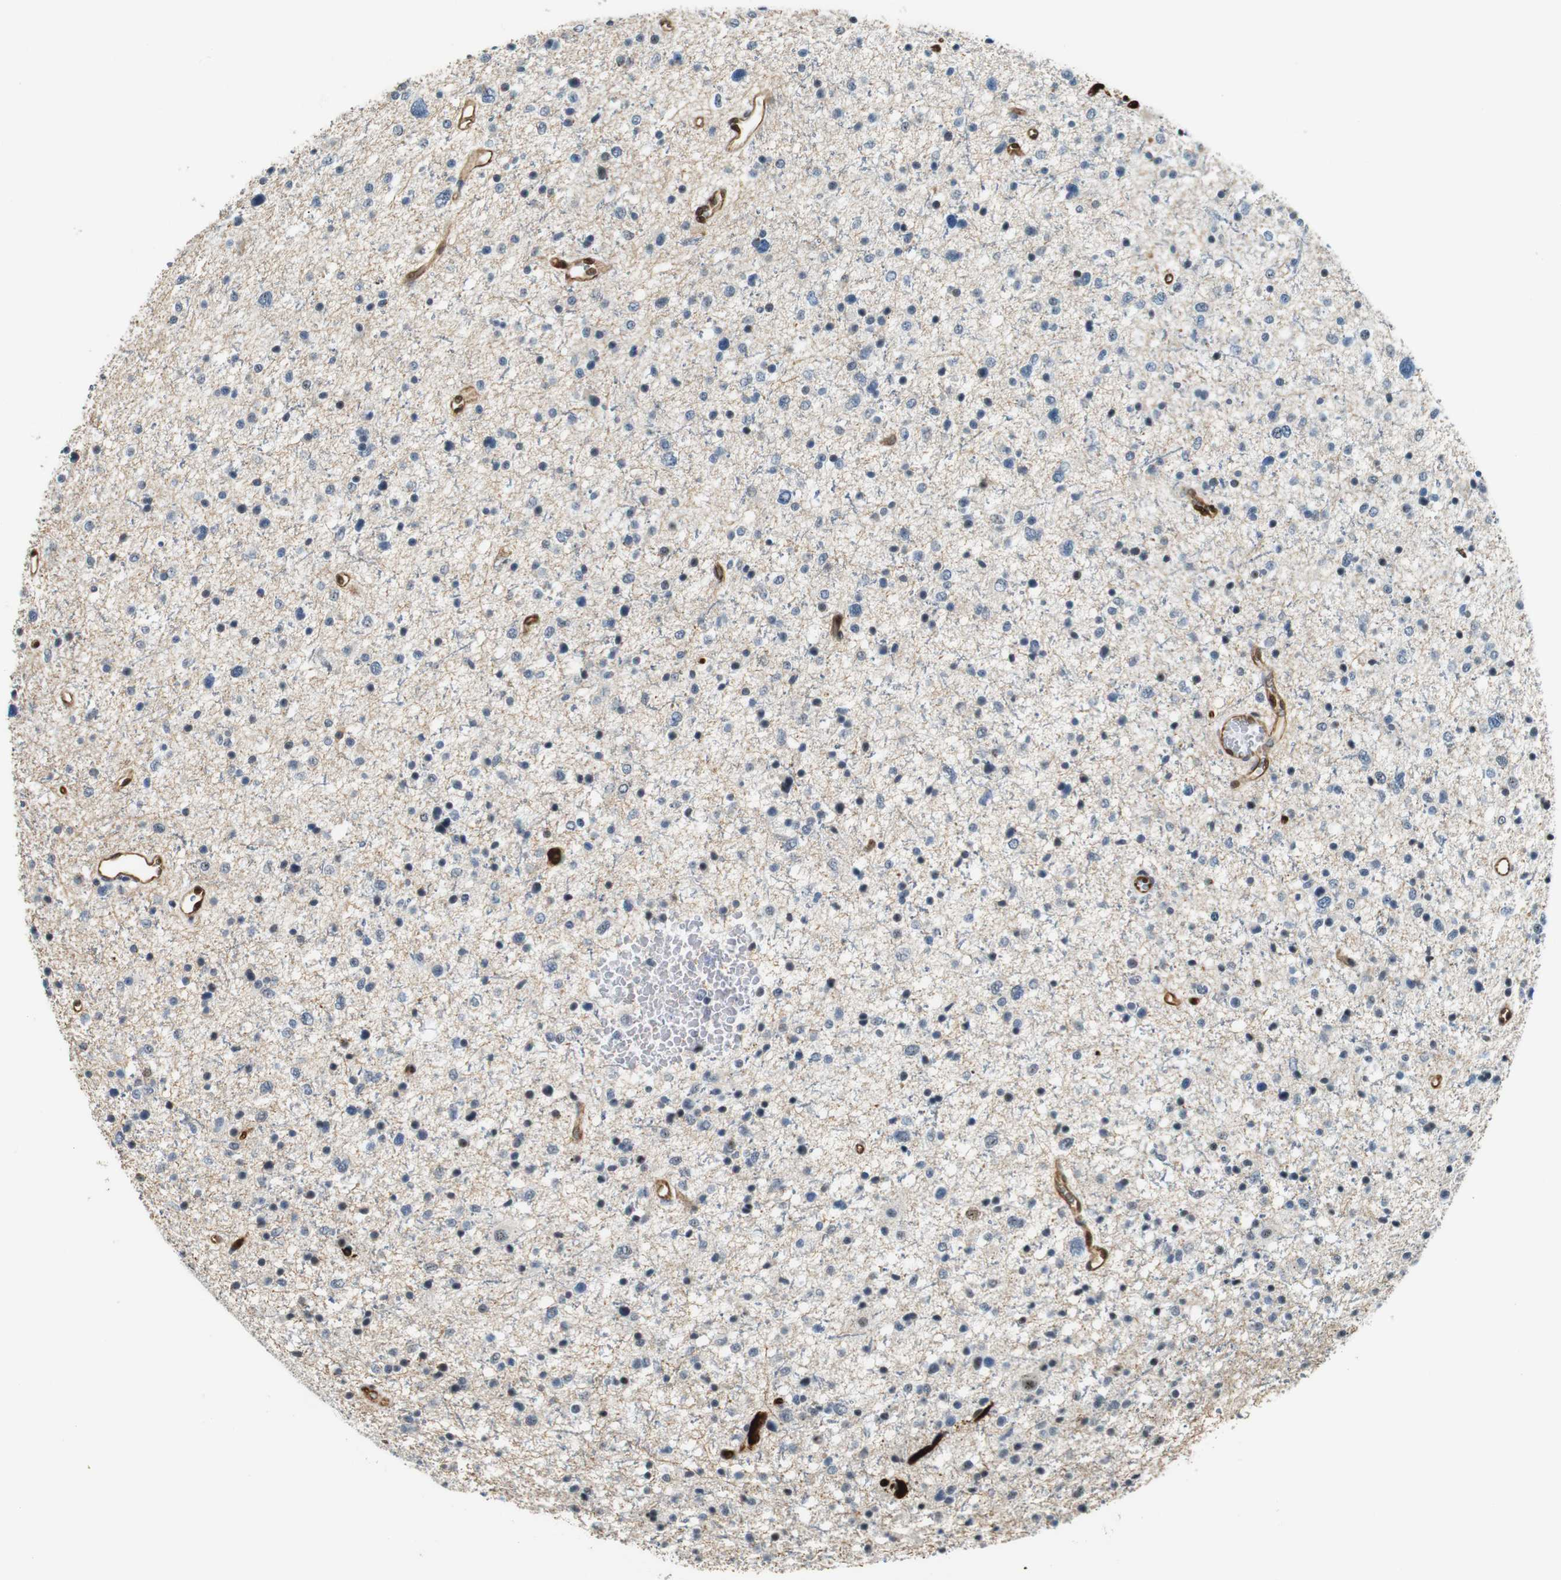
{"staining": {"intensity": "negative", "quantity": "none", "location": "none"}, "tissue": "glioma", "cell_type": "Tumor cells", "image_type": "cancer", "snomed": [{"axis": "morphology", "description": "Glioma, malignant, Low grade"}, {"axis": "topography", "description": "Brain"}], "caption": "Immunohistochemistry (IHC) photomicrograph of neoplastic tissue: glioma stained with DAB displays no significant protein staining in tumor cells.", "gene": "LXN", "patient": {"sex": "female", "age": 37}}